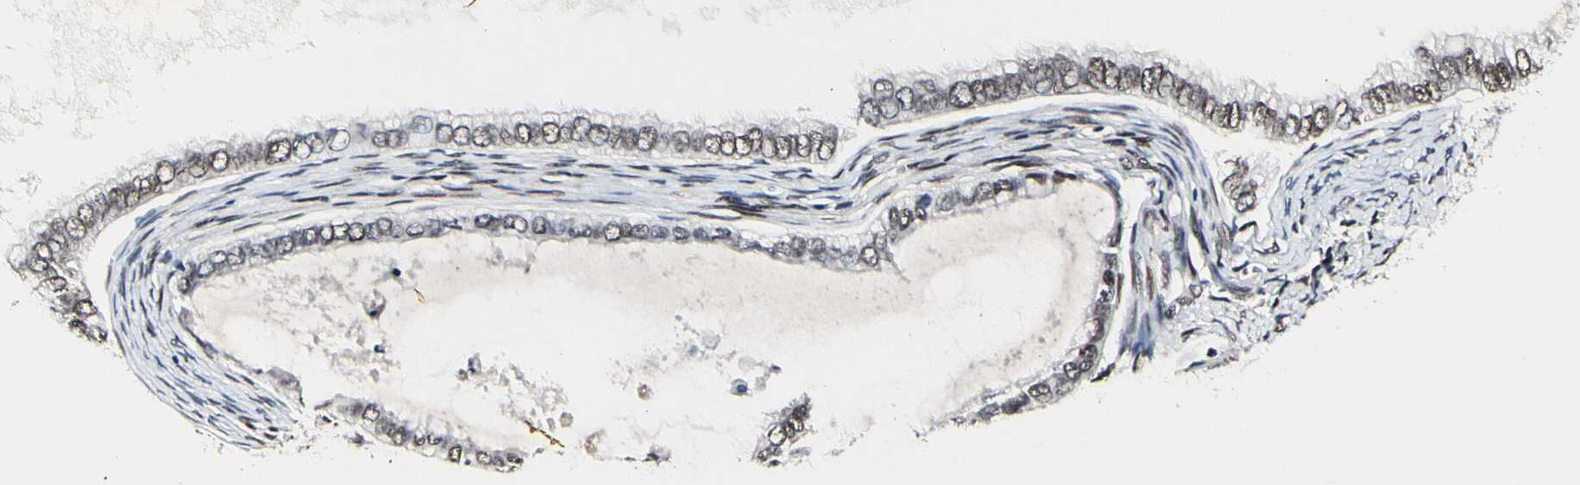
{"staining": {"intensity": "weak", "quantity": "25%-75%", "location": "nuclear"}, "tissue": "ovarian cancer", "cell_type": "Tumor cells", "image_type": "cancer", "snomed": [{"axis": "morphology", "description": "Cystadenocarcinoma, mucinous, NOS"}, {"axis": "topography", "description": "Ovary"}], "caption": "The micrograph exhibits staining of mucinous cystadenocarcinoma (ovarian), revealing weak nuclear protein expression (brown color) within tumor cells.", "gene": "NFIA", "patient": {"sex": "female", "age": 80}}